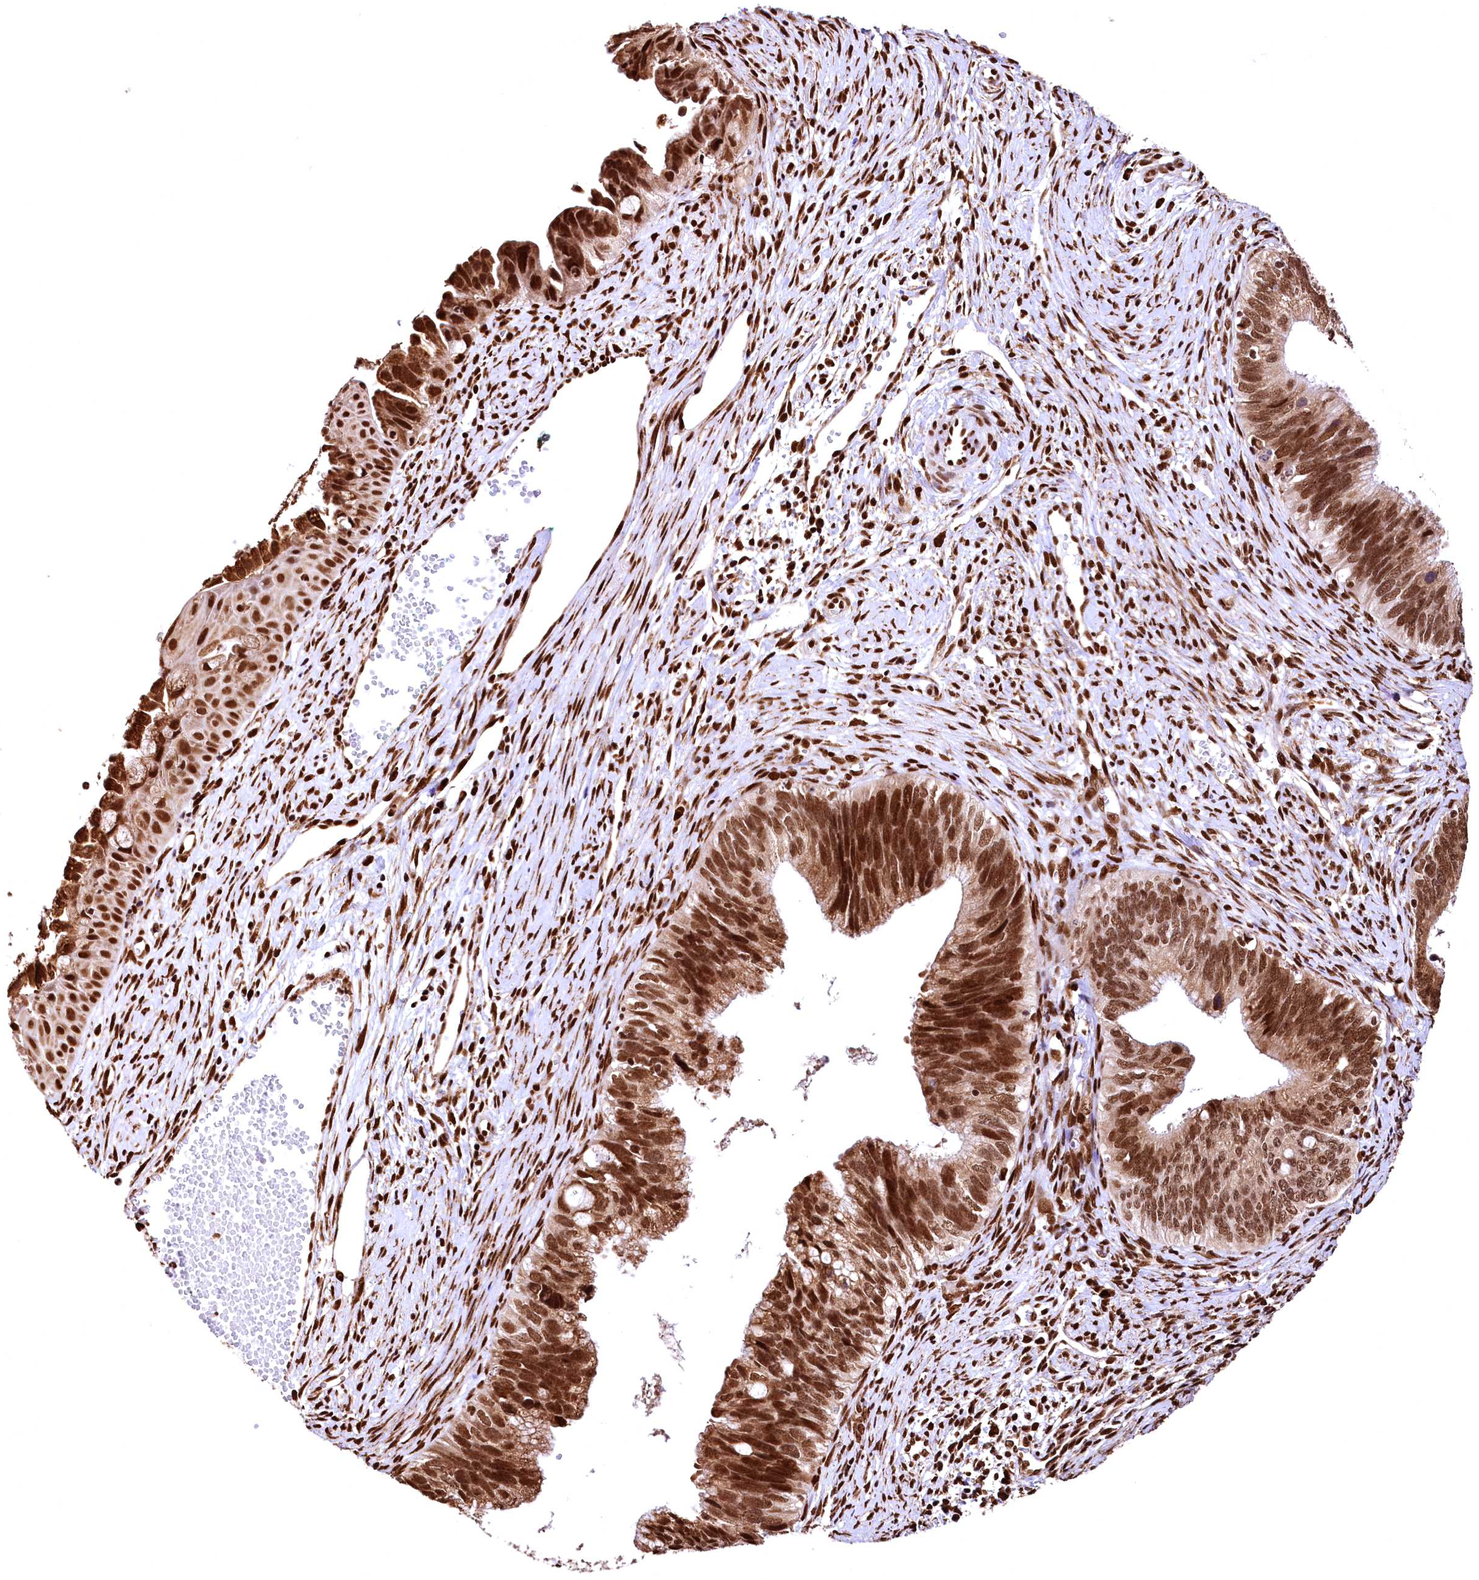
{"staining": {"intensity": "strong", "quantity": ">75%", "location": "nuclear"}, "tissue": "cervical cancer", "cell_type": "Tumor cells", "image_type": "cancer", "snomed": [{"axis": "morphology", "description": "Adenocarcinoma, NOS"}, {"axis": "topography", "description": "Cervix"}], "caption": "A high-resolution histopathology image shows IHC staining of cervical cancer (adenocarcinoma), which exhibits strong nuclear staining in about >75% of tumor cells. (brown staining indicates protein expression, while blue staining denotes nuclei).", "gene": "PDS5B", "patient": {"sex": "female", "age": 42}}